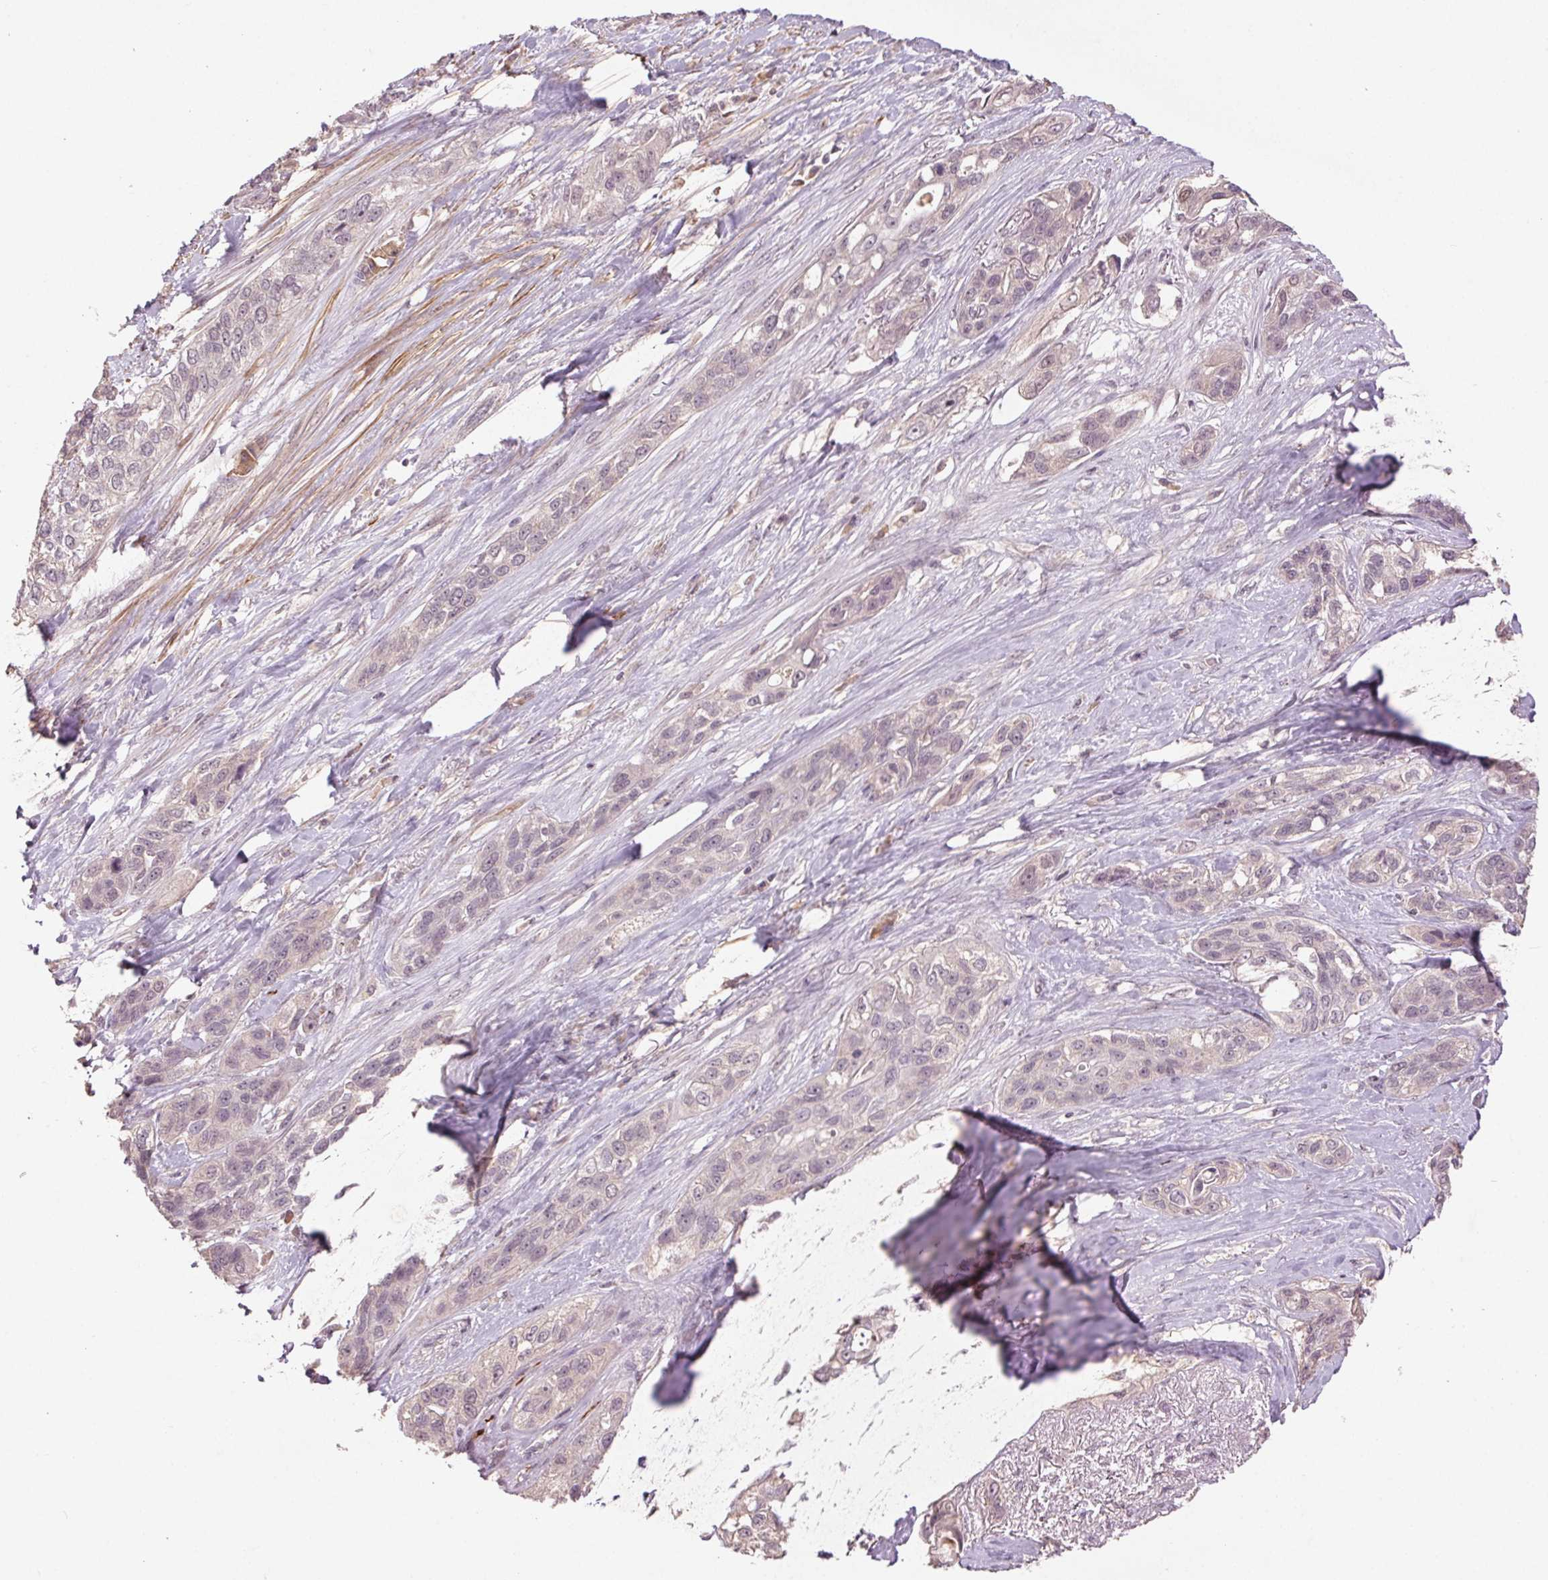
{"staining": {"intensity": "negative", "quantity": "none", "location": "none"}, "tissue": "lung cancer", "cell_type": "Tumor cells", "image_type": "cancer", "snomed": [{"axis": "morphology", "description": "Squamous cell carcinoma, NOS"}, {"axis": "topography", "description": "Lung"}], "caption": "This is a image of immunohistochemistry staining of lung squamous cell carcinoma, which shows no expression in tumor cells.", "gene": "SMLR1", "patient": {"sex": "female", "age": 70}}